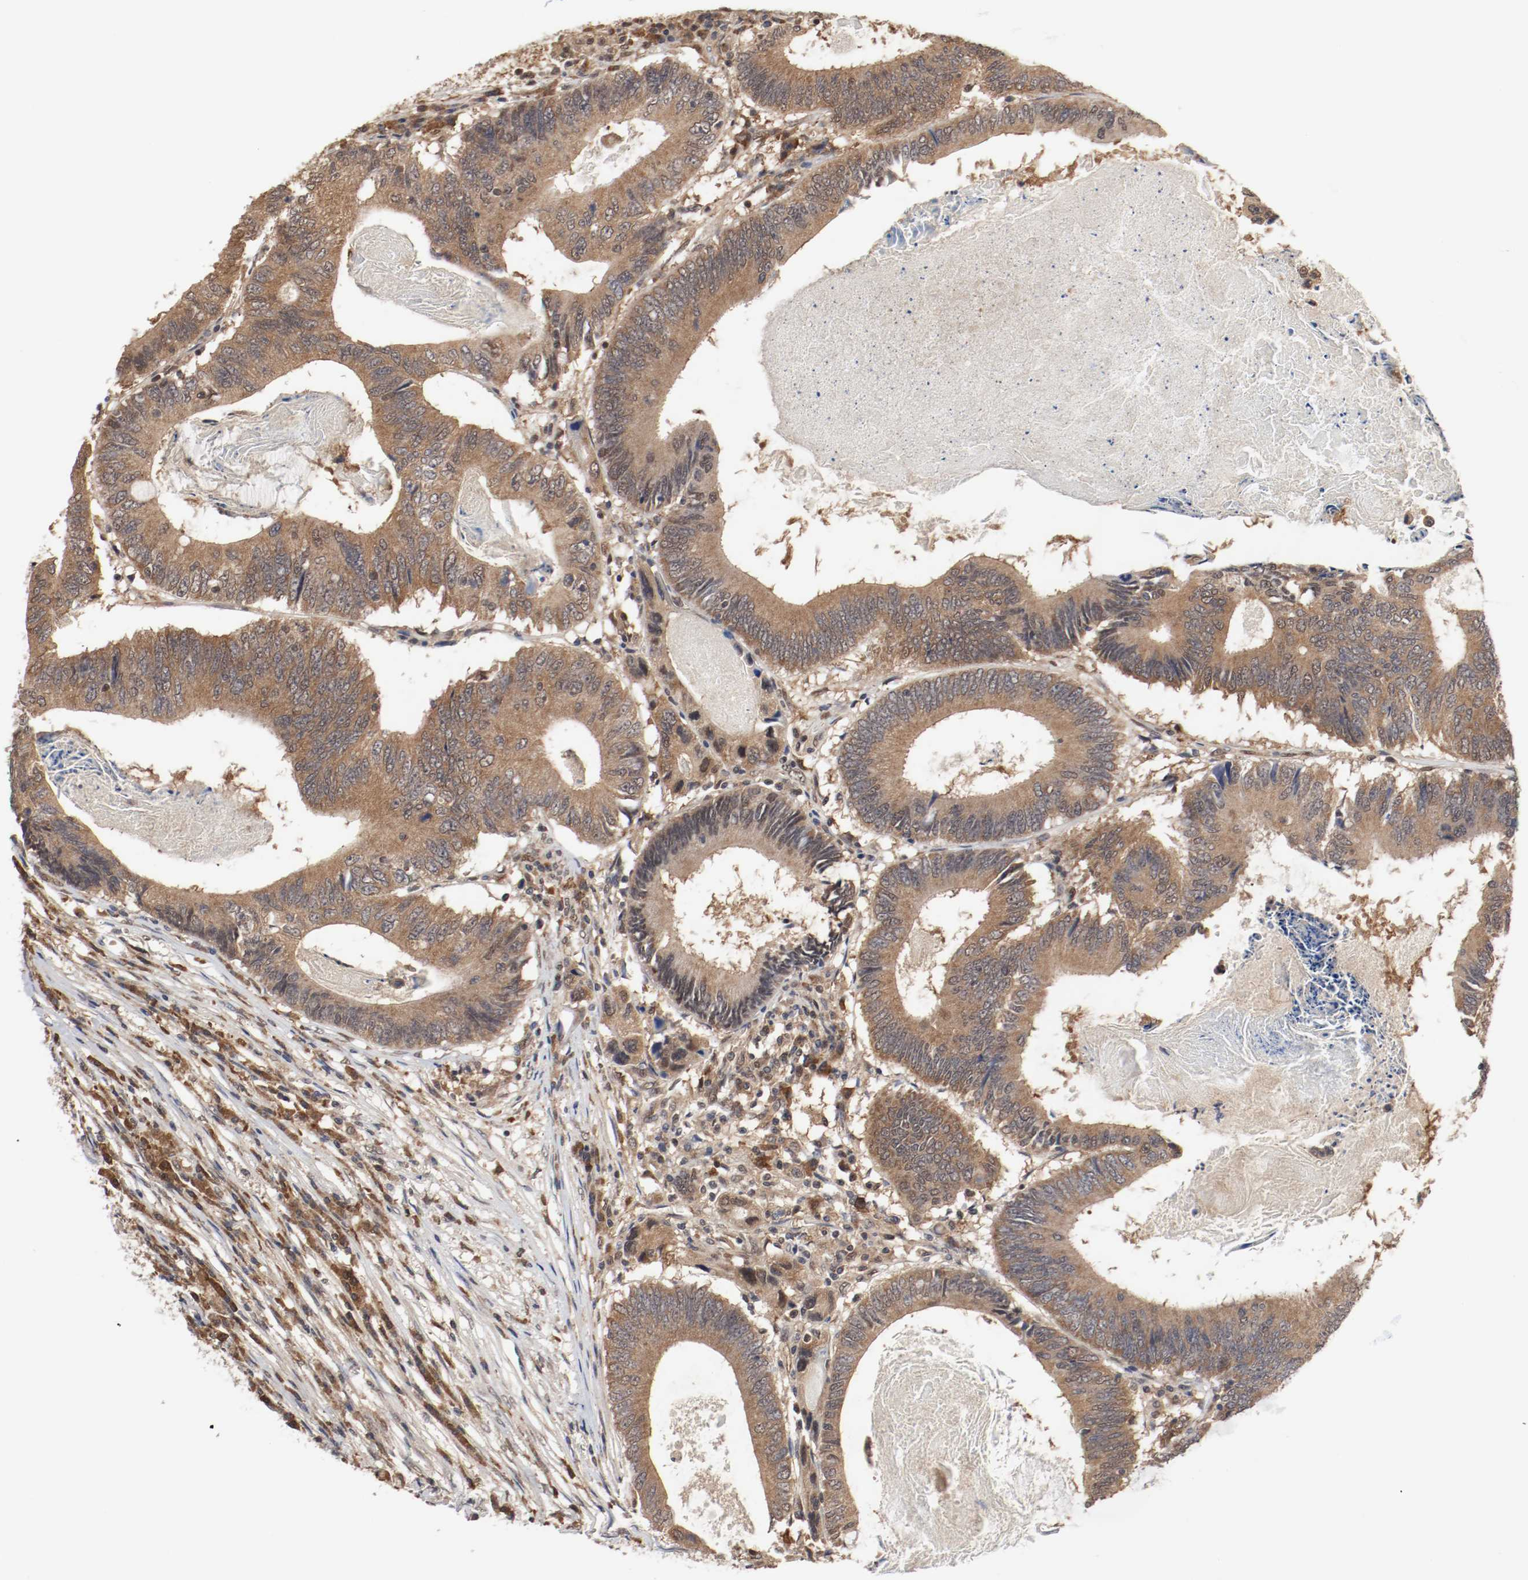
{"staining": {"intensity": "strong", "quantity": ">75%", "location": "cytoplasmic/membranous"}, "tissue": "colorectal cancer", "cell_type": "Tumor cells", "image_type": "cancer", "snomed": [{"axis": "morphology", "description": "Adenocarcinoma, NOS"}, {"axis": "topography", "description": "Colon"}], "caption": "The micrograph exhibits a brown stain indicating the presence of a protein in the cytoplasmic/membranous of tumor cells in colorectal cancer. Immunohistochemistry (ihc) stains the protein in brown and the nuclei are stained blue.", "gene": "AFG3L2", "patient": {"sex": "female", "age": 78}}